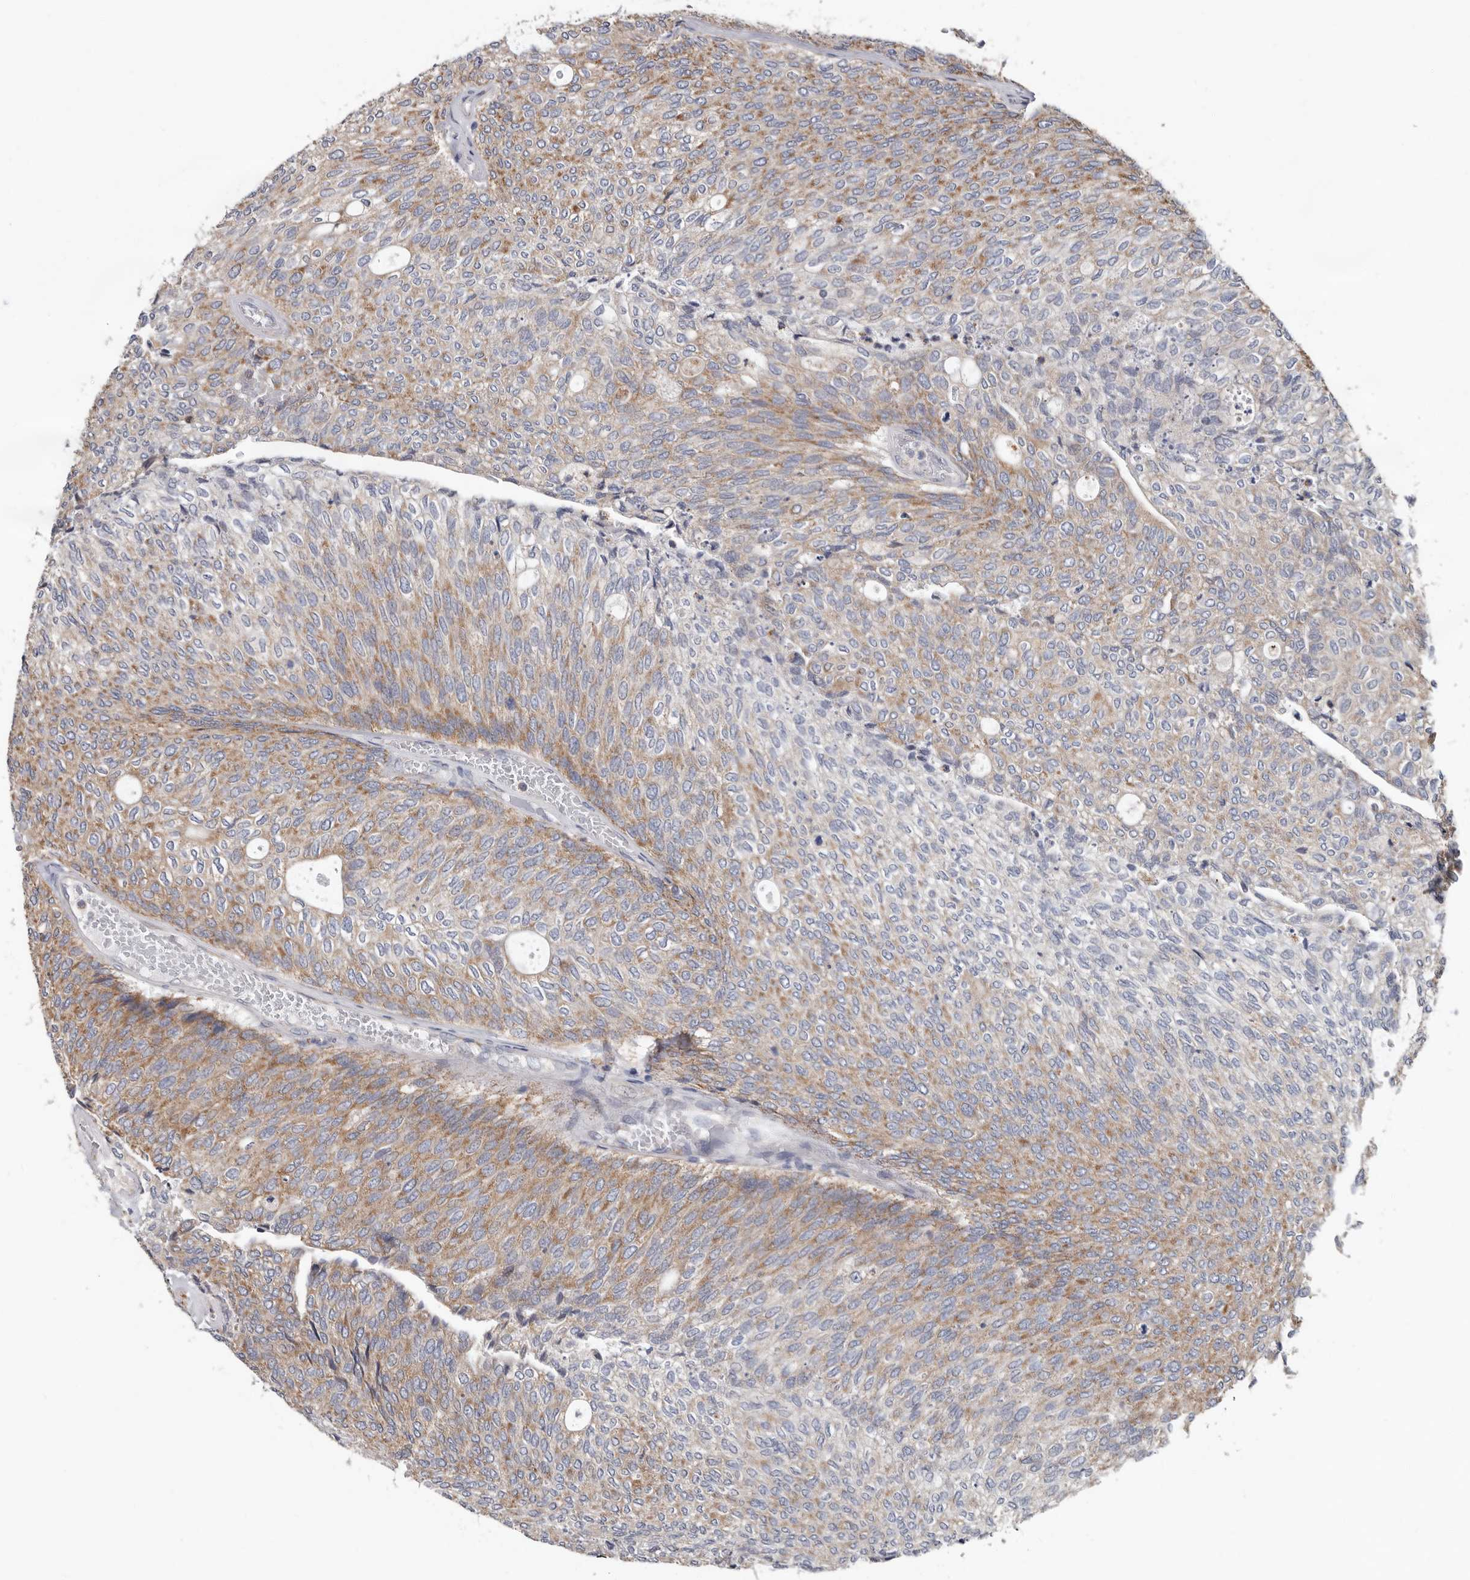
{"staining": {"intensity": "moderate", "quantity": "25%-75%", "location": "cytoplasmic/membranous"}, "tissue": "urothelial cancer", "cell_type": "Tumor cells", "image_type": "cancer", "snomed": [{"axis": "morphology", "description": "Urothelial carcinoma, Low grade"}, {"axis": "topography", "description": "Urinary bladder"}], "caption": "Approximately 25%-75% of tumor cells in urothelial cancer display moderate cytoplasmic/membranous protein expression as visualized by brown immunohistochemical staining.", "gene": "MRPL18", "patient": {"sex": "female", "age": 79}}